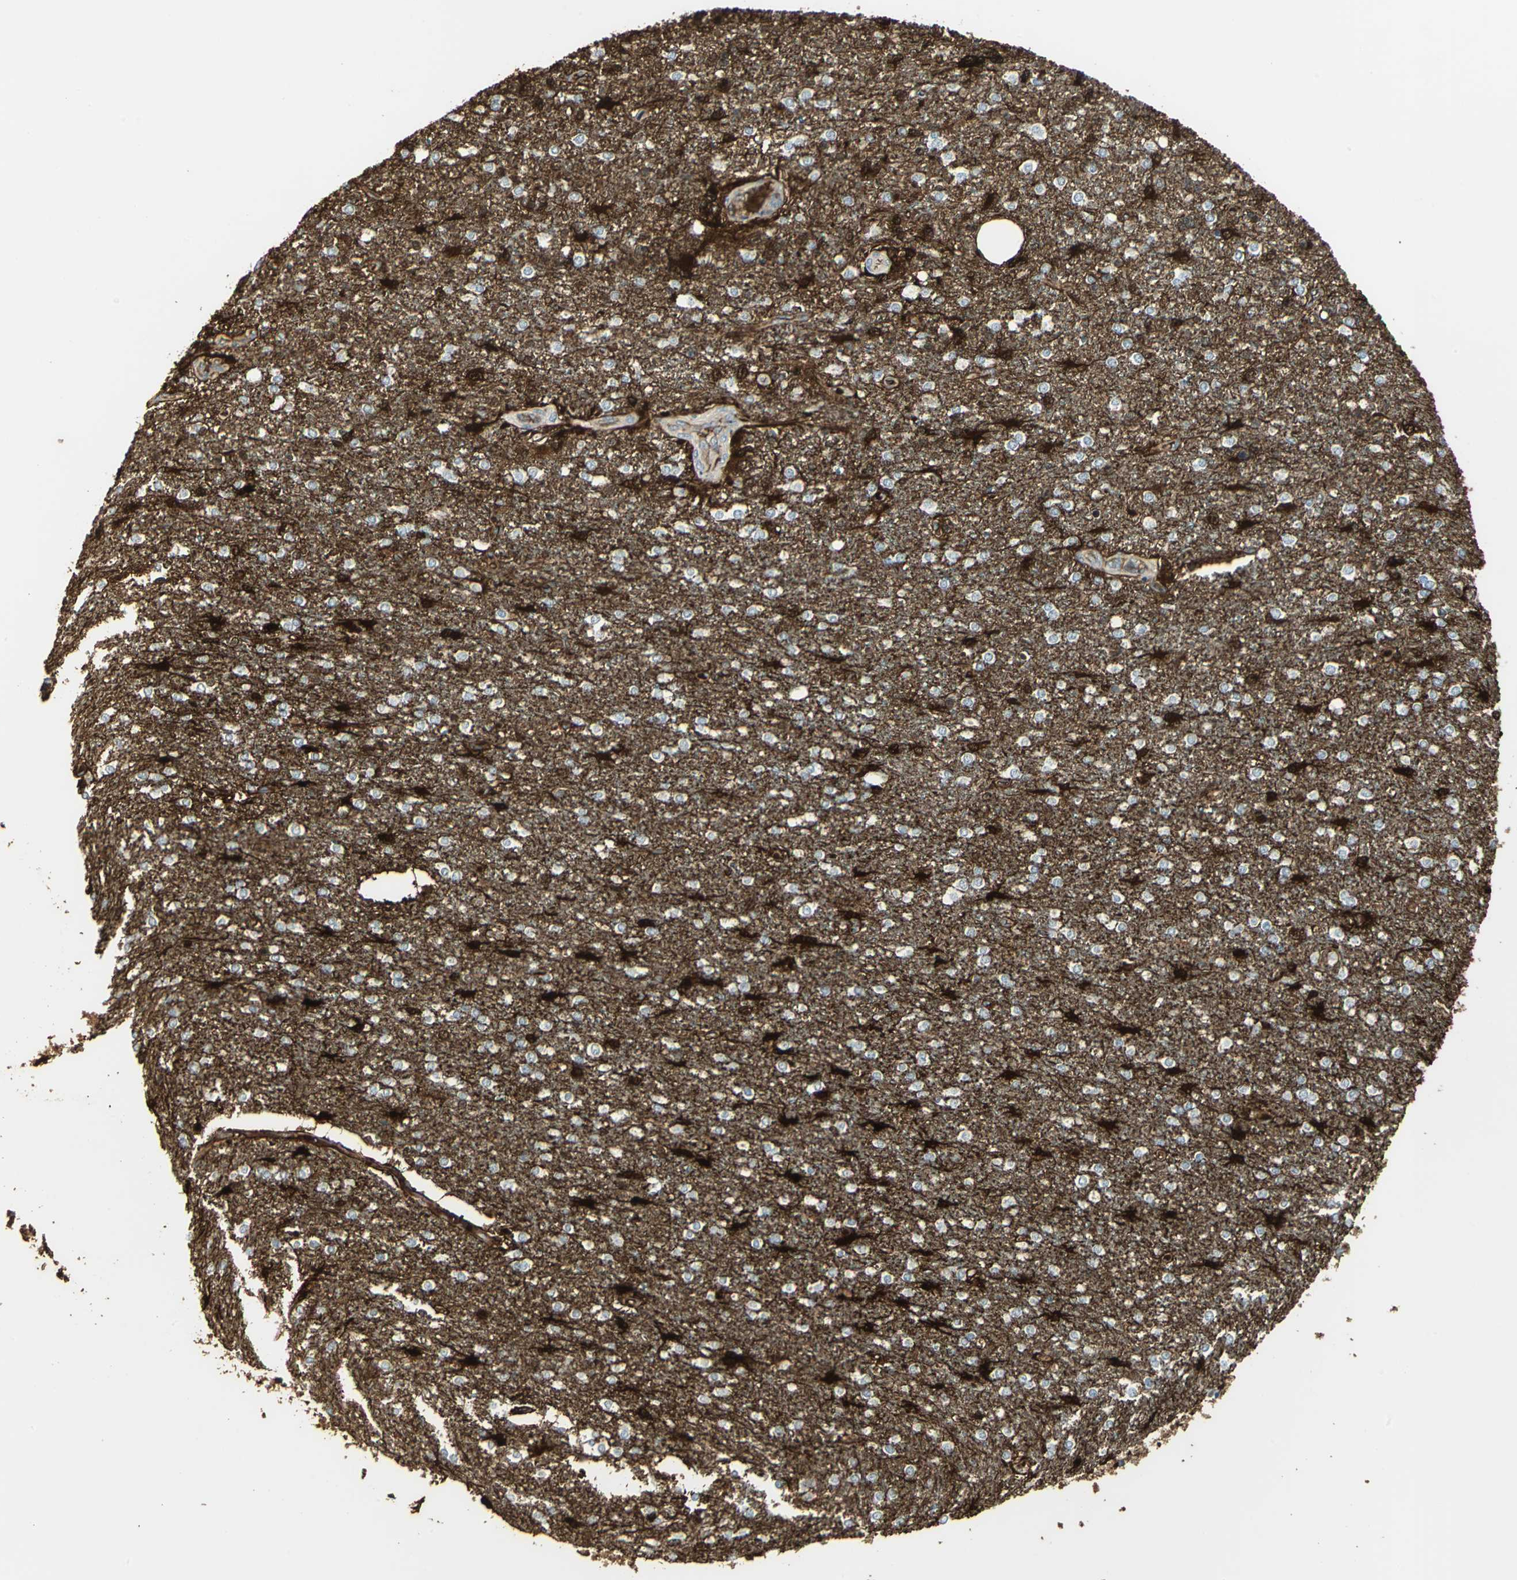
{"staining": {"intensity": "strong", "quantity": "25%-75%", "location": "cytoplasmic/membranous,nuclear"}, "tissue": "glioma", "cell_type": "Tumor cells", "image_type": "cancer", "snomed": [{"axis": "morphology", "description": "Glioma, malignant, High grade"}, {"axis": "topography", "description": "Cerebral cortex"}], "caption": "Malignant glioma (high-grade) was stained to show a protein in brown. There is high levels of strong cytoplasmic/membranous and nuclear expression in about 25%-75% of tumor cells.", "gene": "DDAH1", "patient": {"sex": "male", "age": 76}}